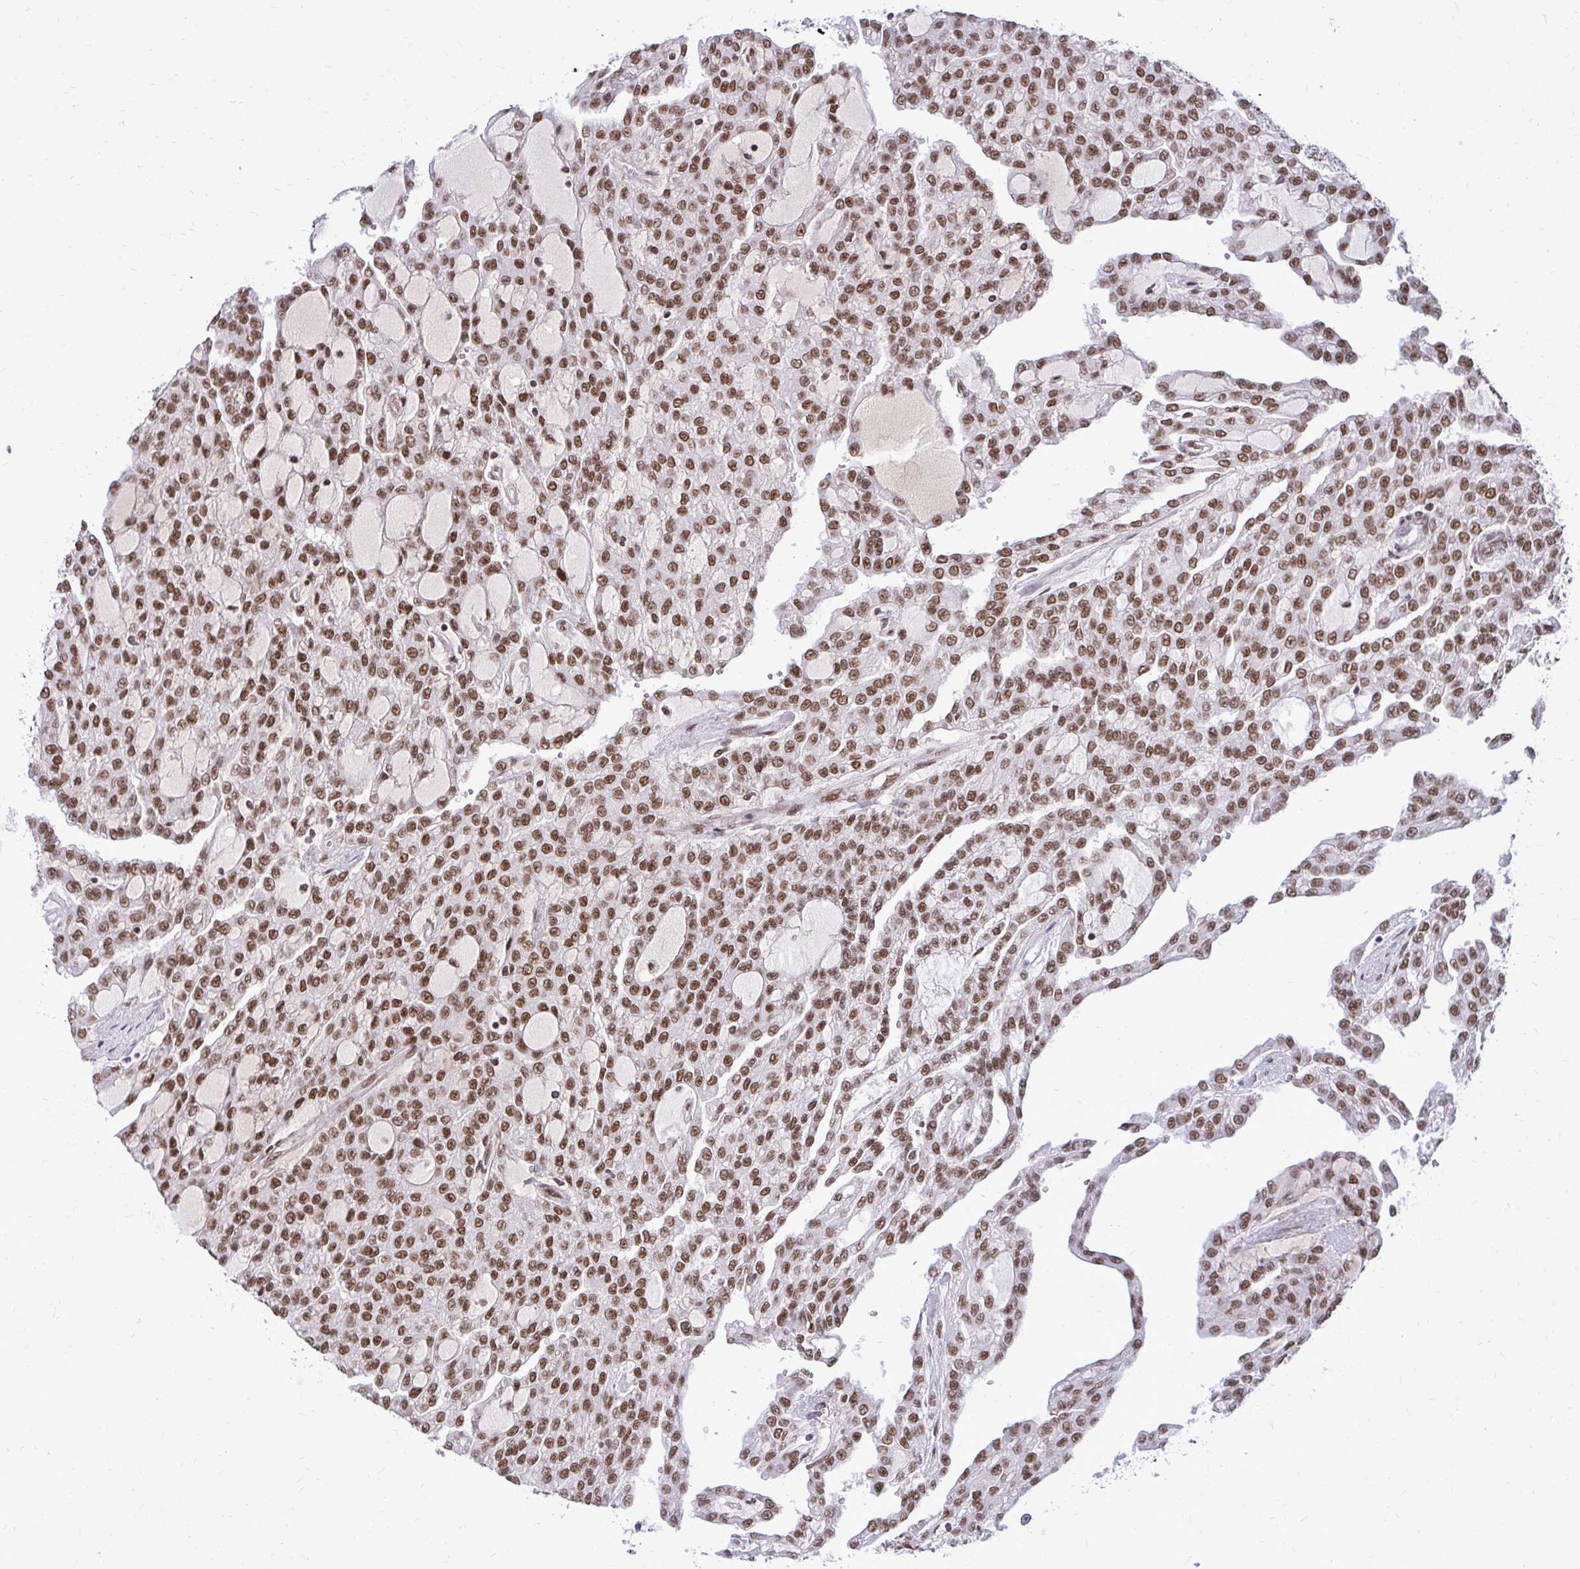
{"staining": {"intensity": "moderate", "quantity": ">75%", "location": "nuclear"}, "tissue": "renal cancer", "cell_type": "Tumor cells", "image_type": "cancer", "snomed": [{"axis": "morphology", "description": "Adenocarcinoma, NOS"}, {"axis": "topography", "description": "Kidney"}], "caption": "This micrograph exhibits IHC staining of adenocarcinoma (renal), with medium moderate nuclear expression in approximately >75% of tumor cells.", "gene": "CDYL", "patient": {"sex": "male", "age": 63}}